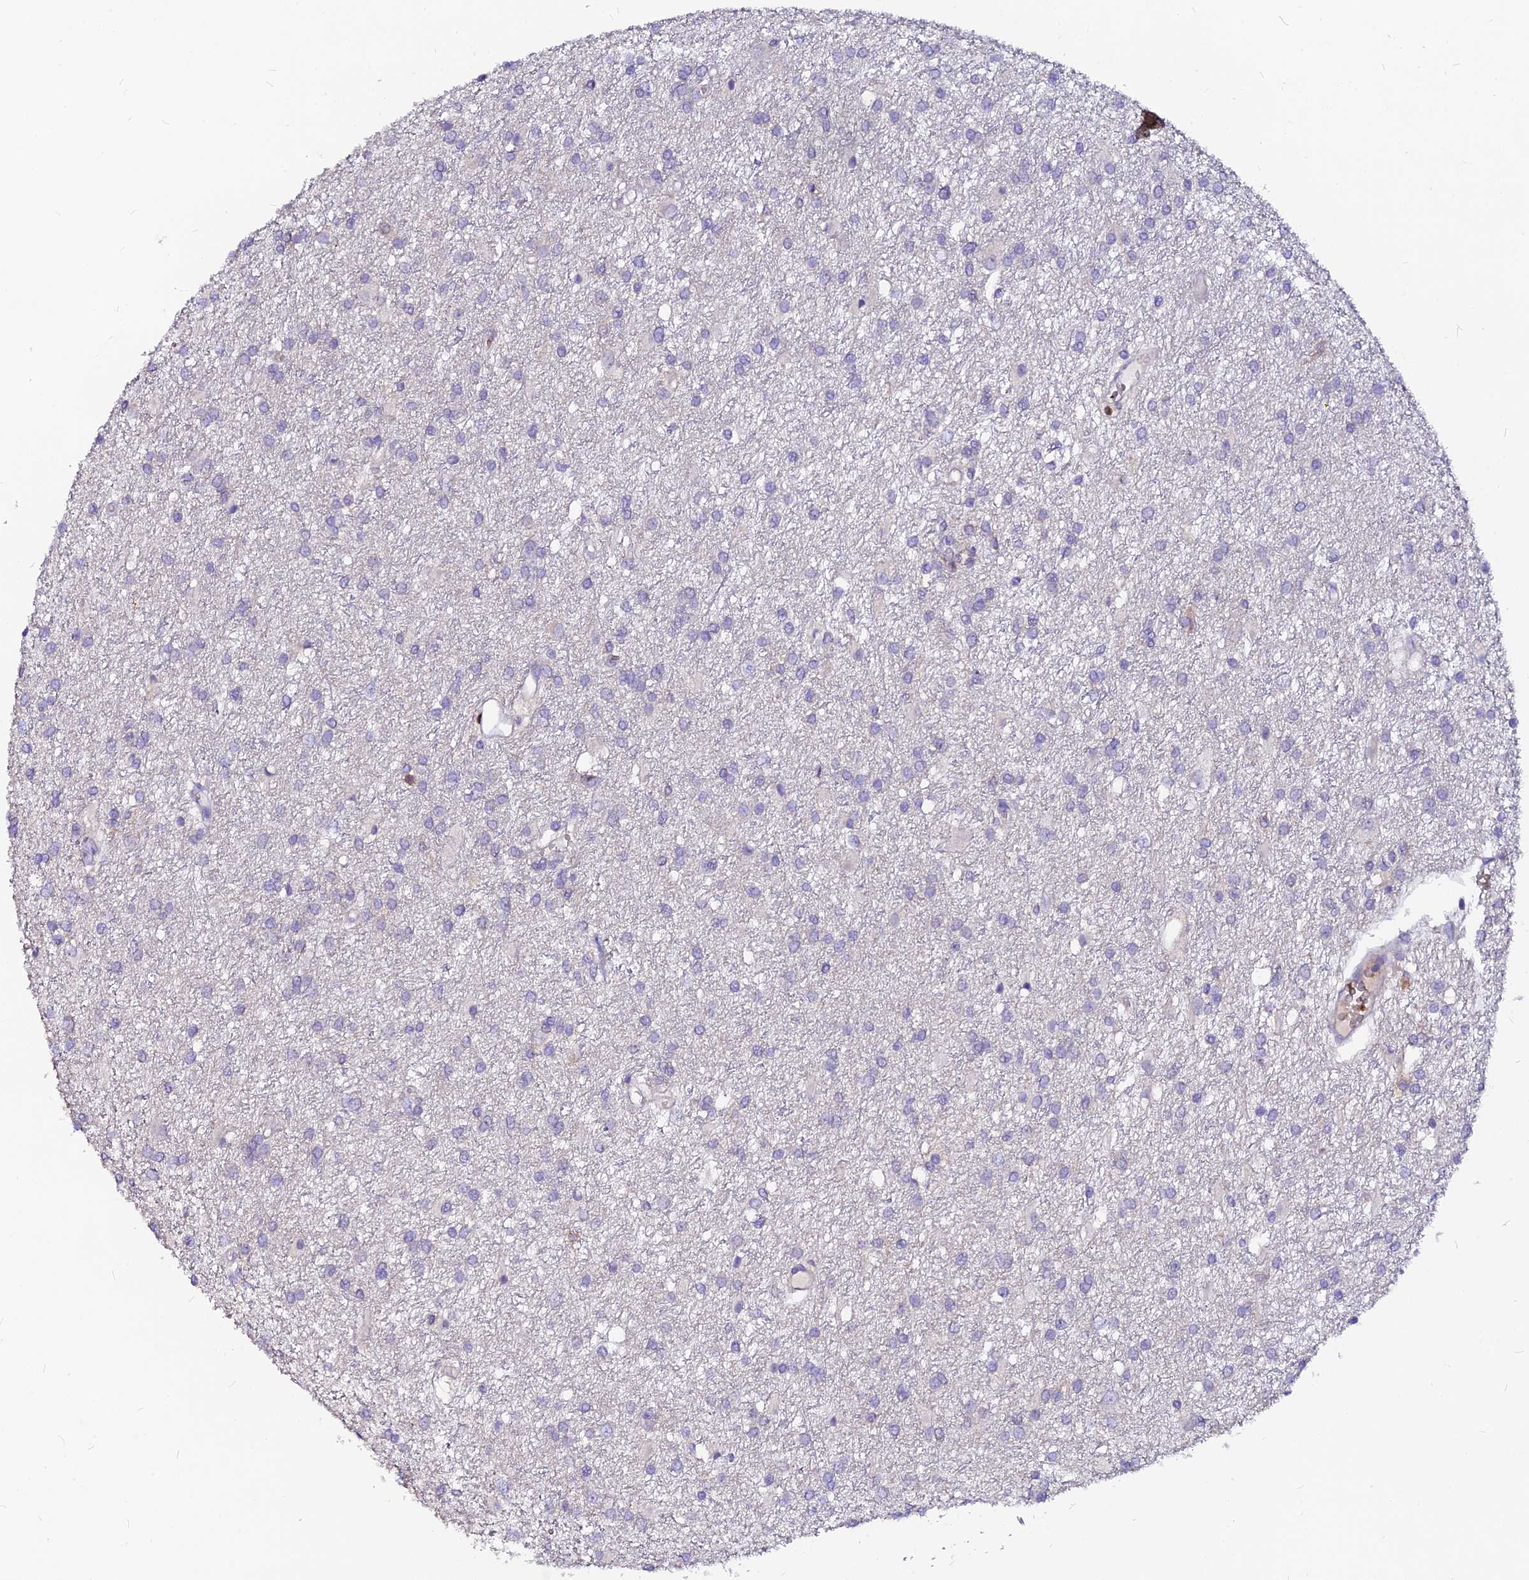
{"staining": {"intensity": "negative", "quantity": "none", "location": "none"}, "tissue": "glioma", "cell_type": "Tumor cells", "image_type": "cancer", "snomed": [{"axis": "morphology", "description": "Glioma, malignant, High grade"}, {"axis": "topography", "description": "Brain"}], "caption": "DAB (3,3'-diaminobenzidine) immunohistochemical staining of human malignant glioma (high-grade) reveals no significant expression in tumor cells.", "gene": "DENND2D", "patient": {"sex": "female", "age": 50}}